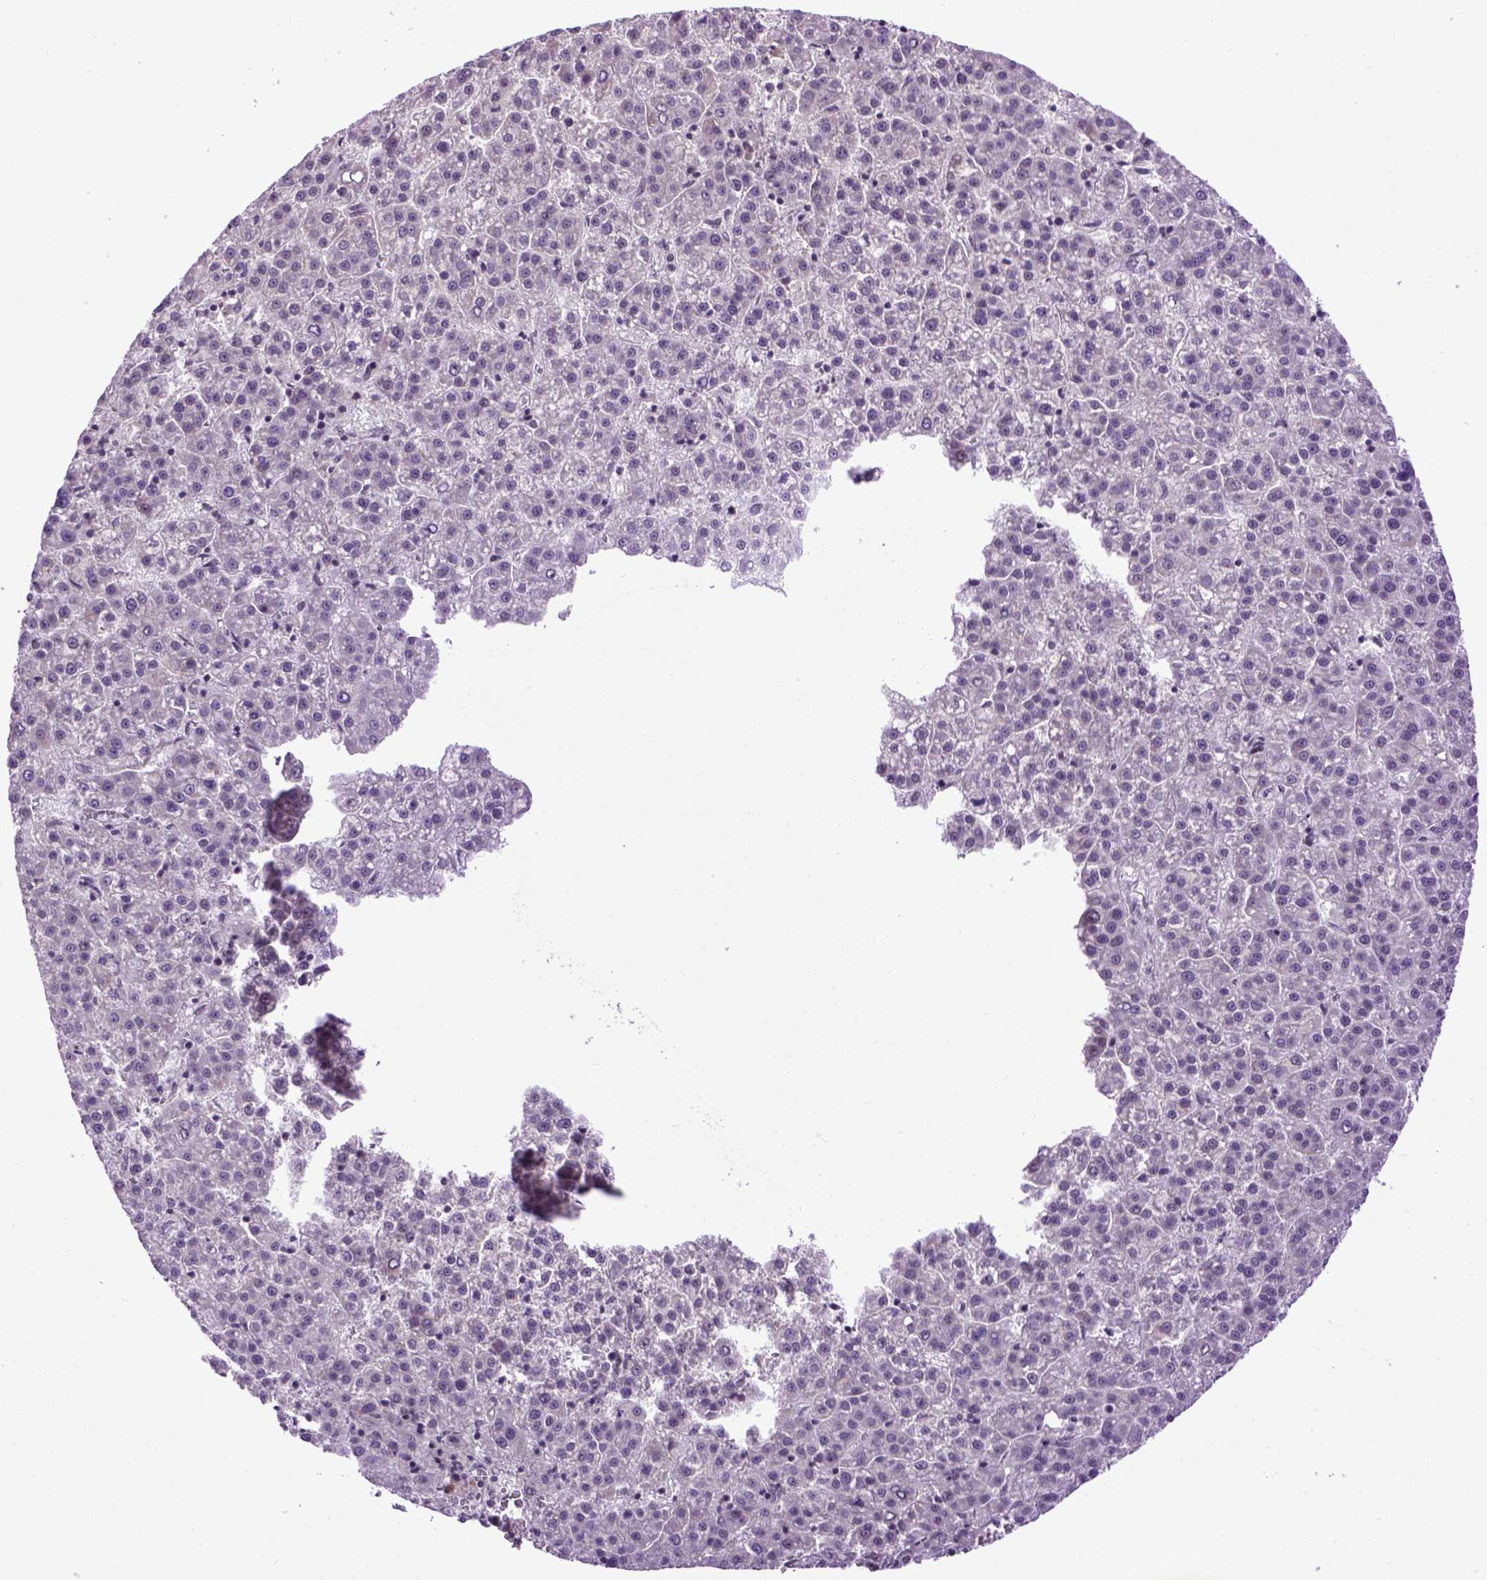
{"staining": {"intensity": "negative", "quantity": "none", "location": "none"}, "tissue": "liver cancer", "cell_type": "Tumor cells", "image_type": "cancer", "snomed": [{"axis": "morphology", "description": "Carcinoma, Hepatocellular, NOS"}, {"axis": "topography", "description": "Liver"}], "caption": "An IHC image of liver cancer (hepatocellular carcinoma) is shown. There is no staining in tumor cells of liver cancer (hepatocellular carcinoma). (DAB (3,3'-diaminobenzidine) immunohistochemistry (IHC) with hematoxylin counter stain).", "gene": "EMILIN3", "patient": {"sex": "female", "age": 58}}